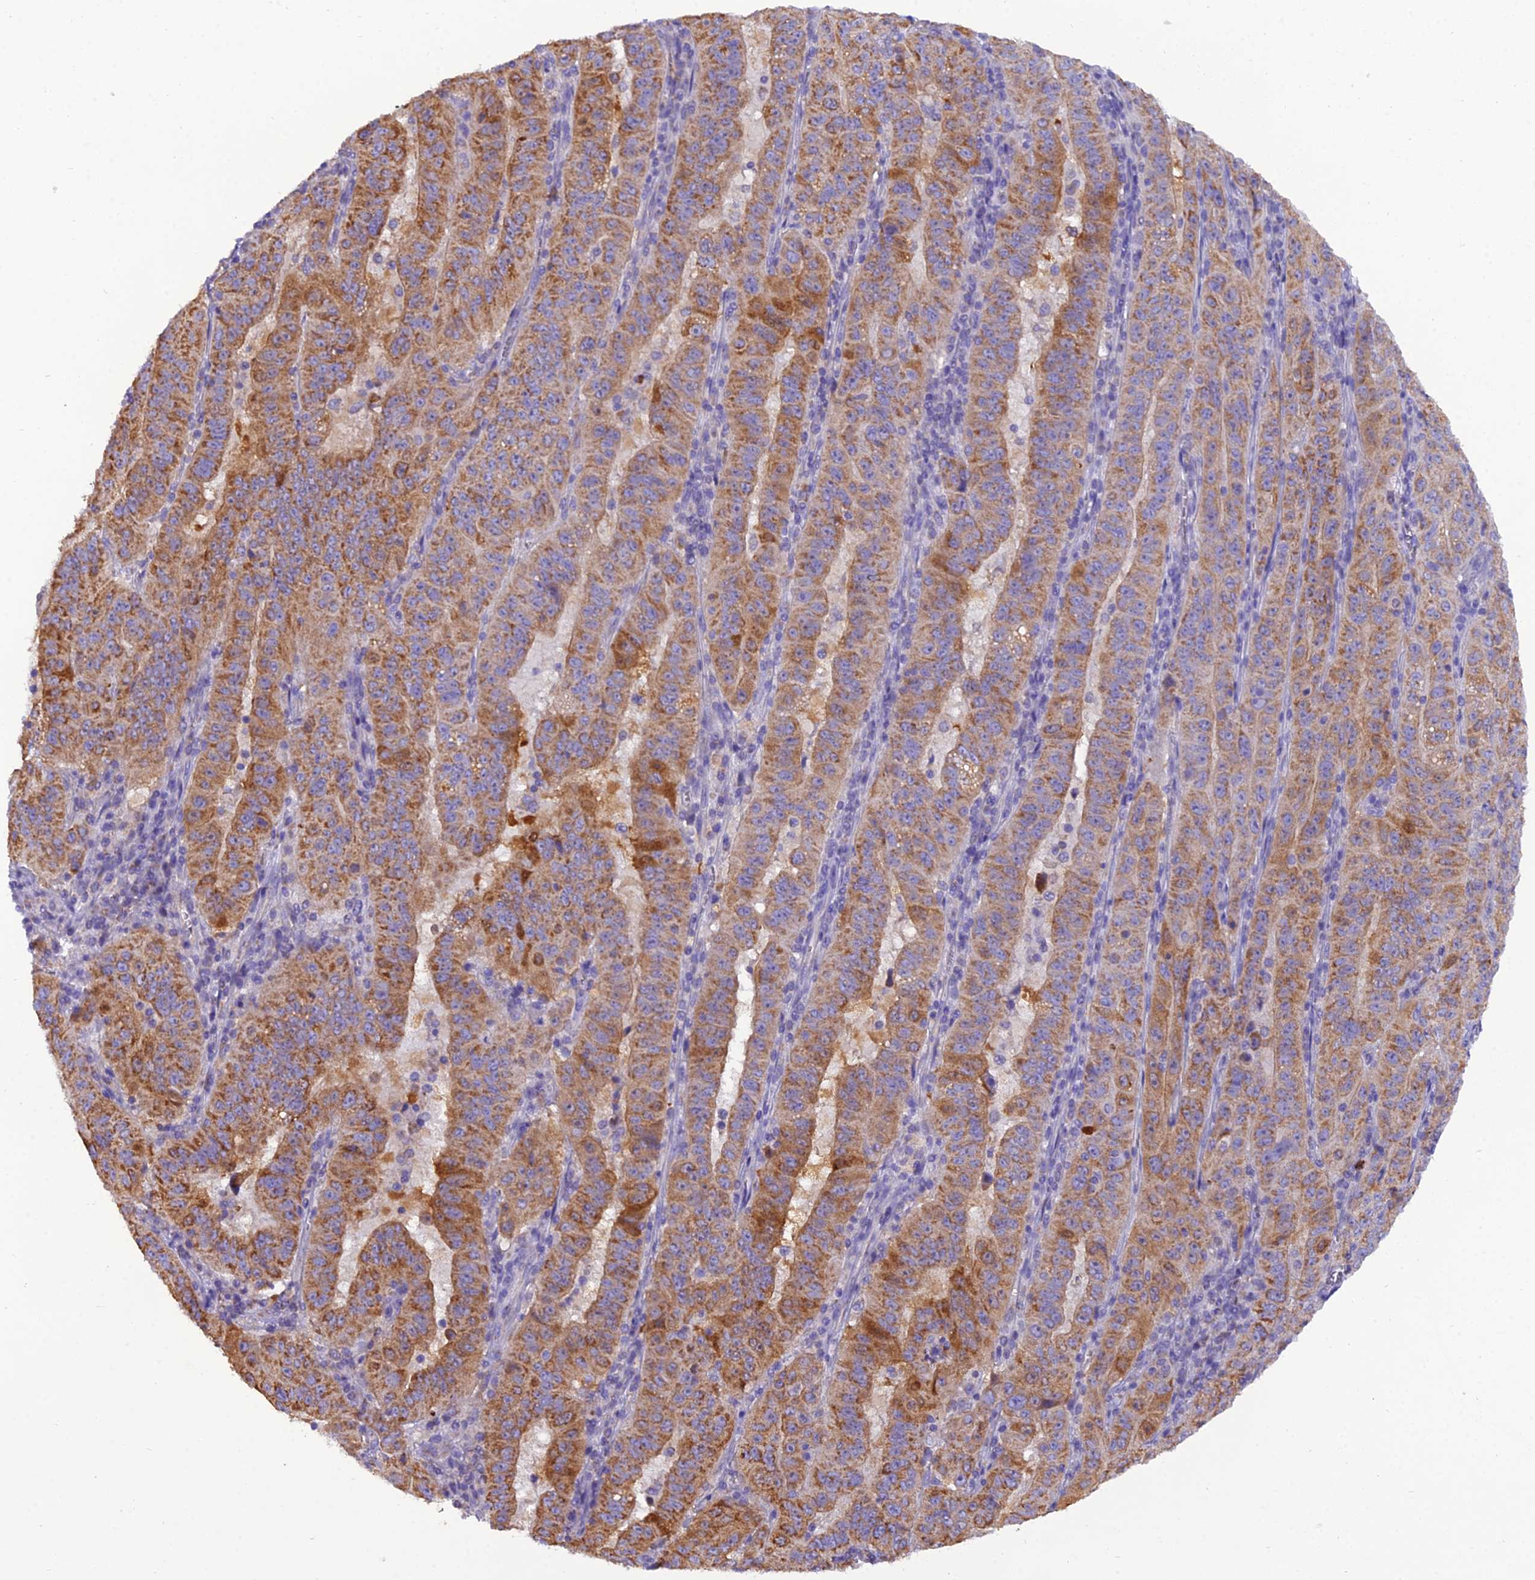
{"staining": {"intensity": "moderate", "quantity": ">75%", "location": "cytoplasmic/membranous"}, "tissue": "pancreatic cancer", "cell_type": "Tumor cells", "image_type": "cancer", "snomed": [{"axis": "morphology", "description": "Adenocarcinoma, NOS"}, {"axis": "topography", "description": "Pancreas"}], "caption": "Adenocarcinoma (pancreatic) stained for a protein (brown) exhibits moderate cytoplasmic/membranous positive staining in approximately >75% of tumor cells.", "gene": "GPD1", "patient": {"sex": "male", "age": 63}}